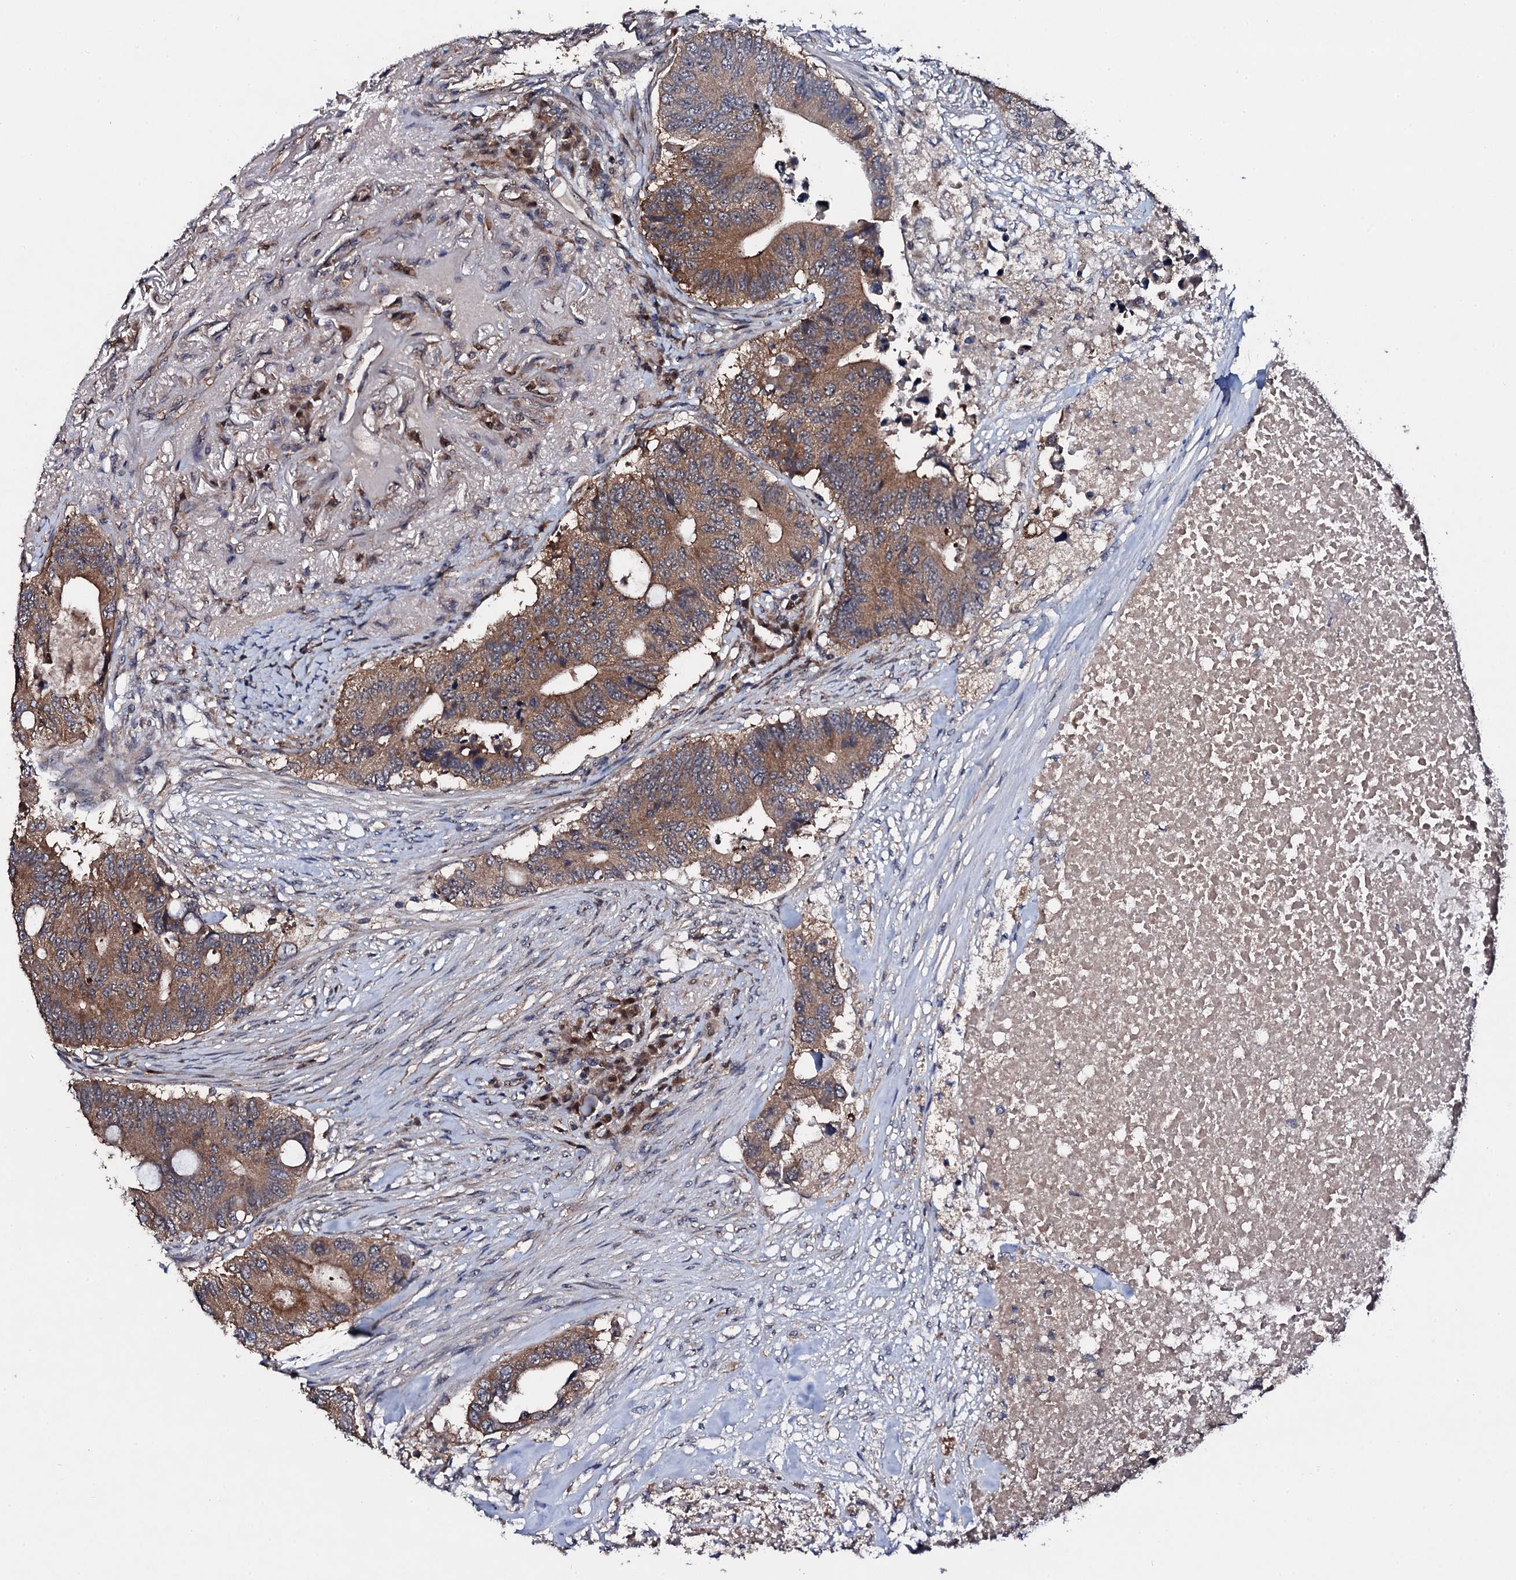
{"staining": {"intensity": "moderate", "quantity": ">75%", "location": "cytoplasmic/membranous"}, "tissue": "colorectal cancer", "cell_type": "Tumor cells", "image_type": "cancer", "snomed": [{"axis": "morphology", "description": "Adenocarcinoma, NOS"}, {"axis": "topography", "description": "Colon"}], "caption": "Immunohistochemical staining of colorectal cancer (adenocarcinoma) displays medium levels of moderate cytoplasmic/membranous expression in about >75% of tumor cells.", "gene": "IP6K1", "patient": {"sex": "male", "age": 71}}